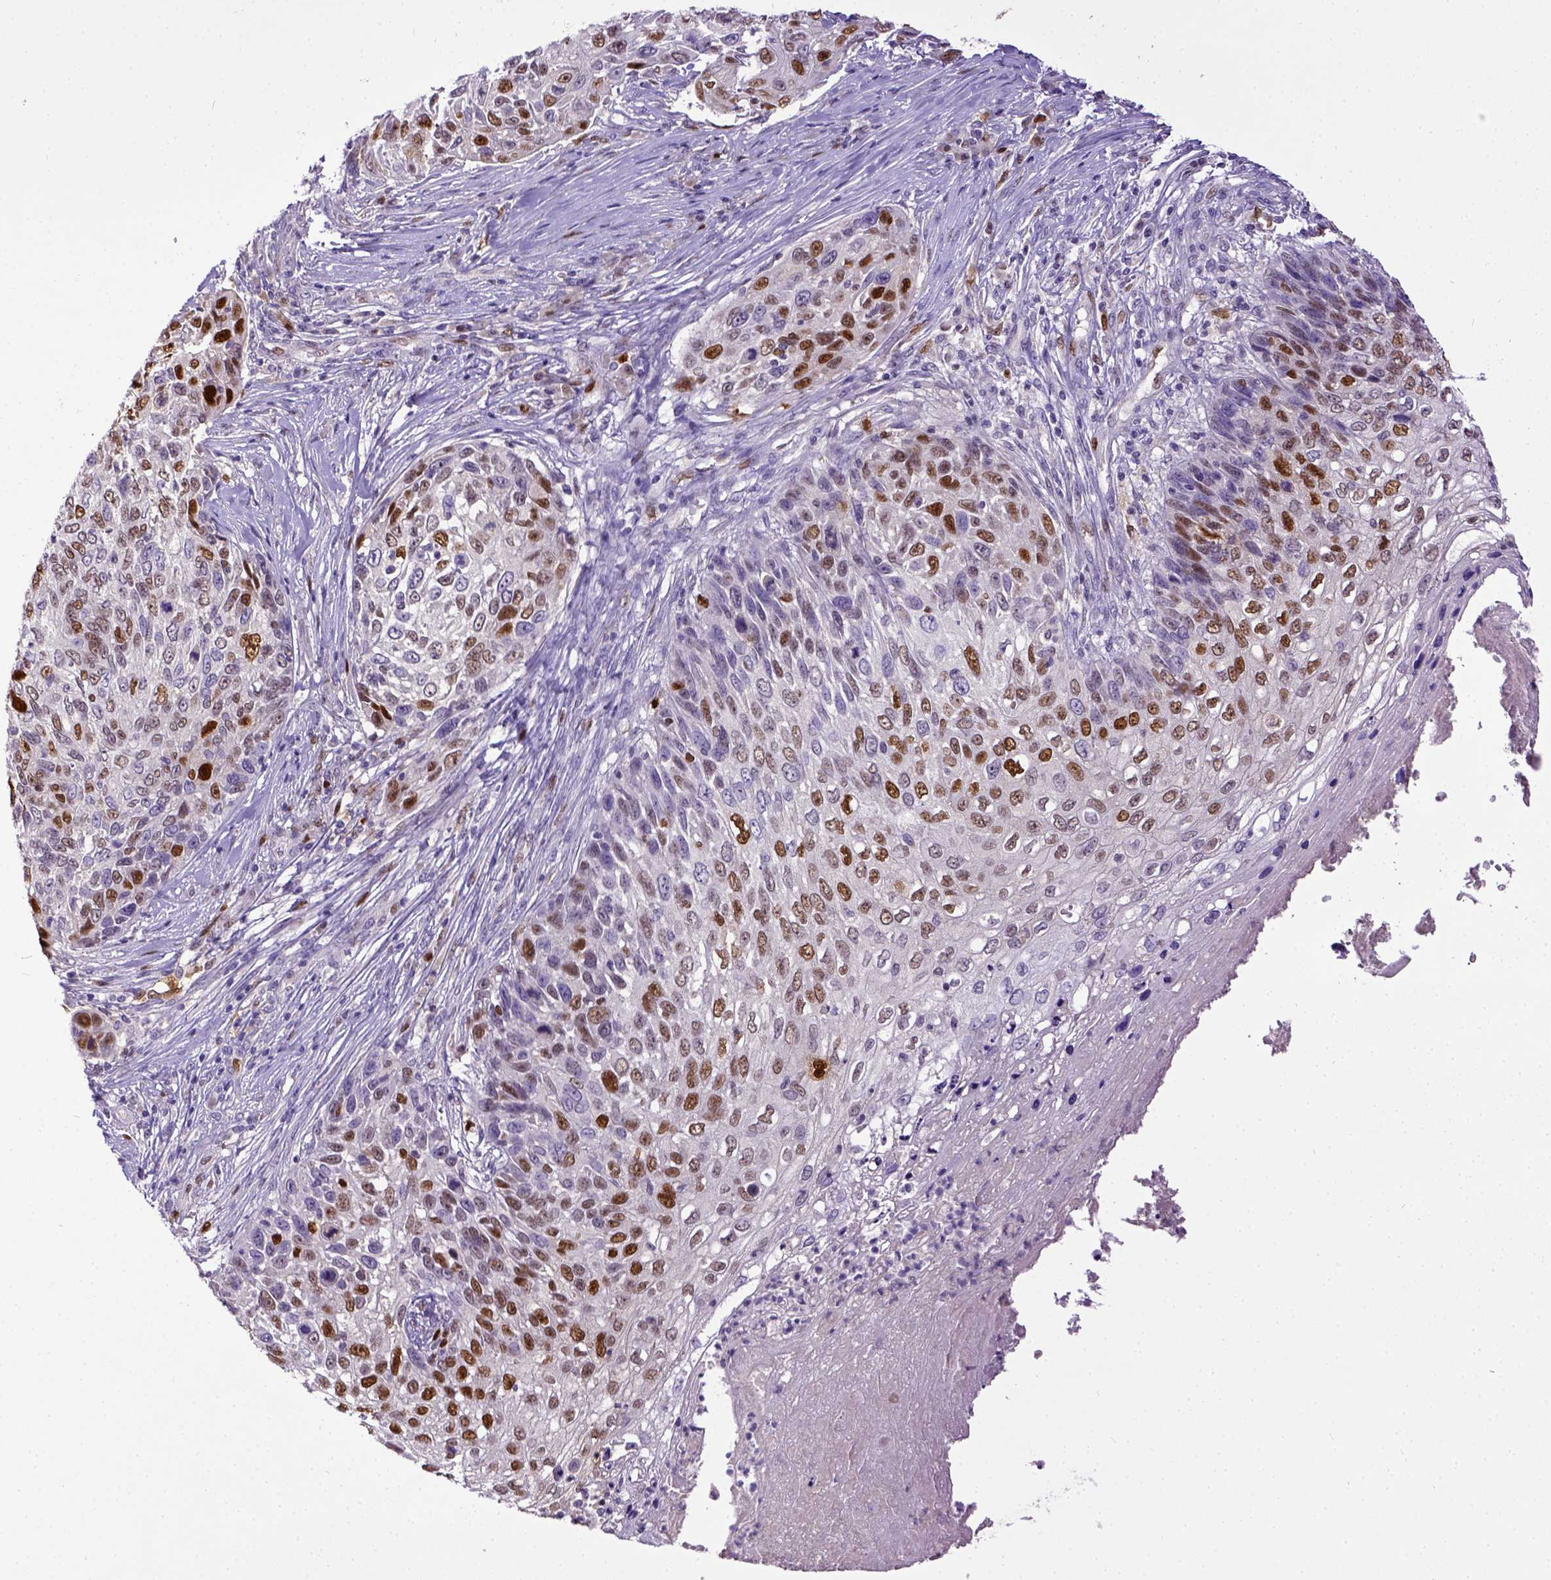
{"staining": {"intensity": "strong", "quantity": "25%-75%", "location": "nuclear"}, "tissue": "skin cancer", "cell_type": "Tumor cells", "image_type": "cancer", "snomed": [{"axis": "morphology", "description": "Squamous cell carcinoma, NOS"}, {"axis": "topography", "description": "Skin"}], "caption": "This is a histology image of immunohistochemistry (IHC) staining of skin cancer, which shows strong positivity in the nuclear of tumor cells.", "gene": "CDKN1A", "patient": {"sex": "male", "age": 92}}